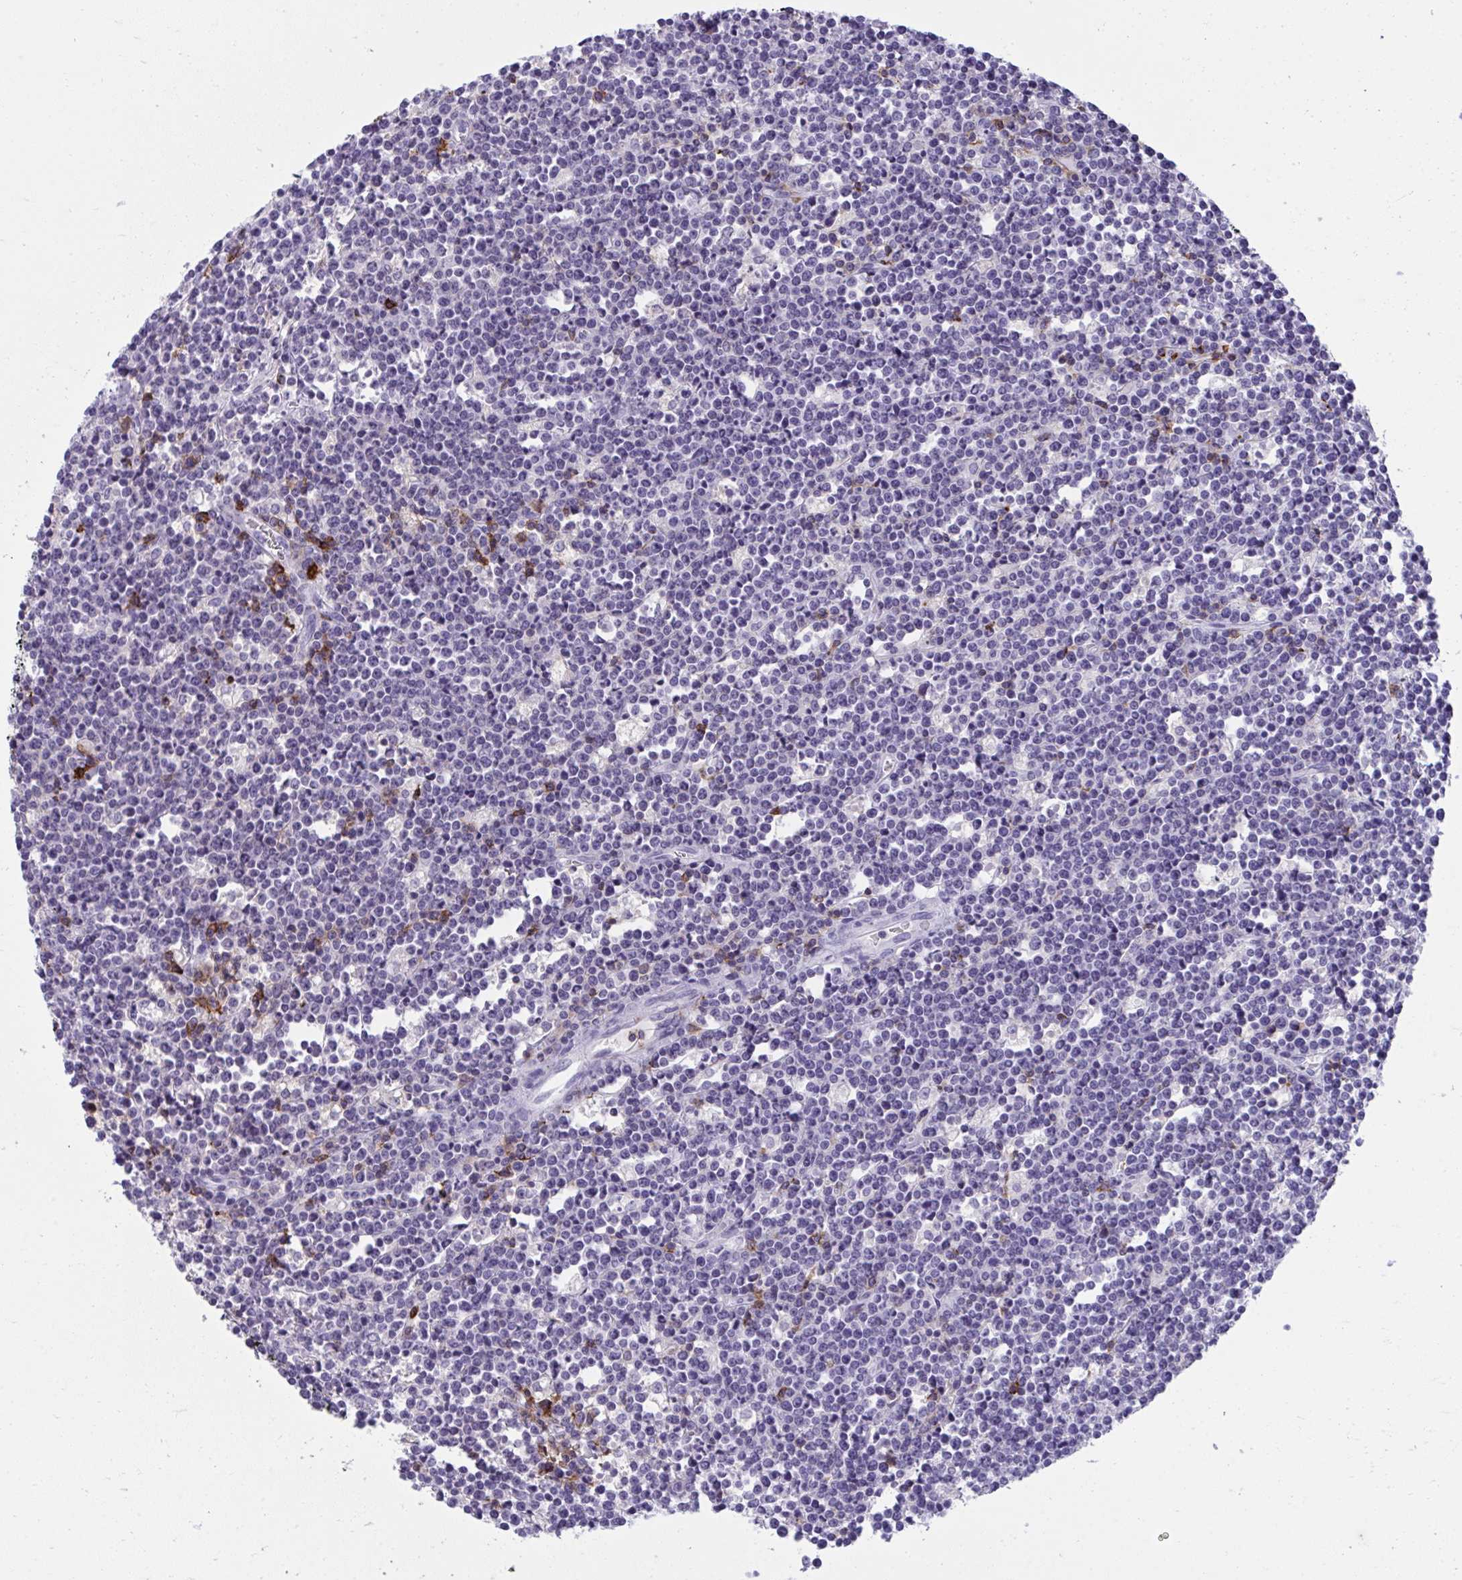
{"staining": {"intensity": "negative", "quantity": "none", "location": "none"}, "tissue": "lymphoma", "cell_type": "Tumor cells", "image_type": "cancer", "snomed": [{"axis": "morphology", "description": "Malignant lymphoma, non-Hodgkin's type, High grade"}, {"axis": "topography", "description": "Ovary"}], "caption": "The immunohistochemistry (IHC) photomicrograph has no significant positivity in tumor cells of malignant lymphoma, non-Hodgkin's type (high-grade) tissue.", "gene": "SPN", "patient": {"sex": "female", "age": 56}}